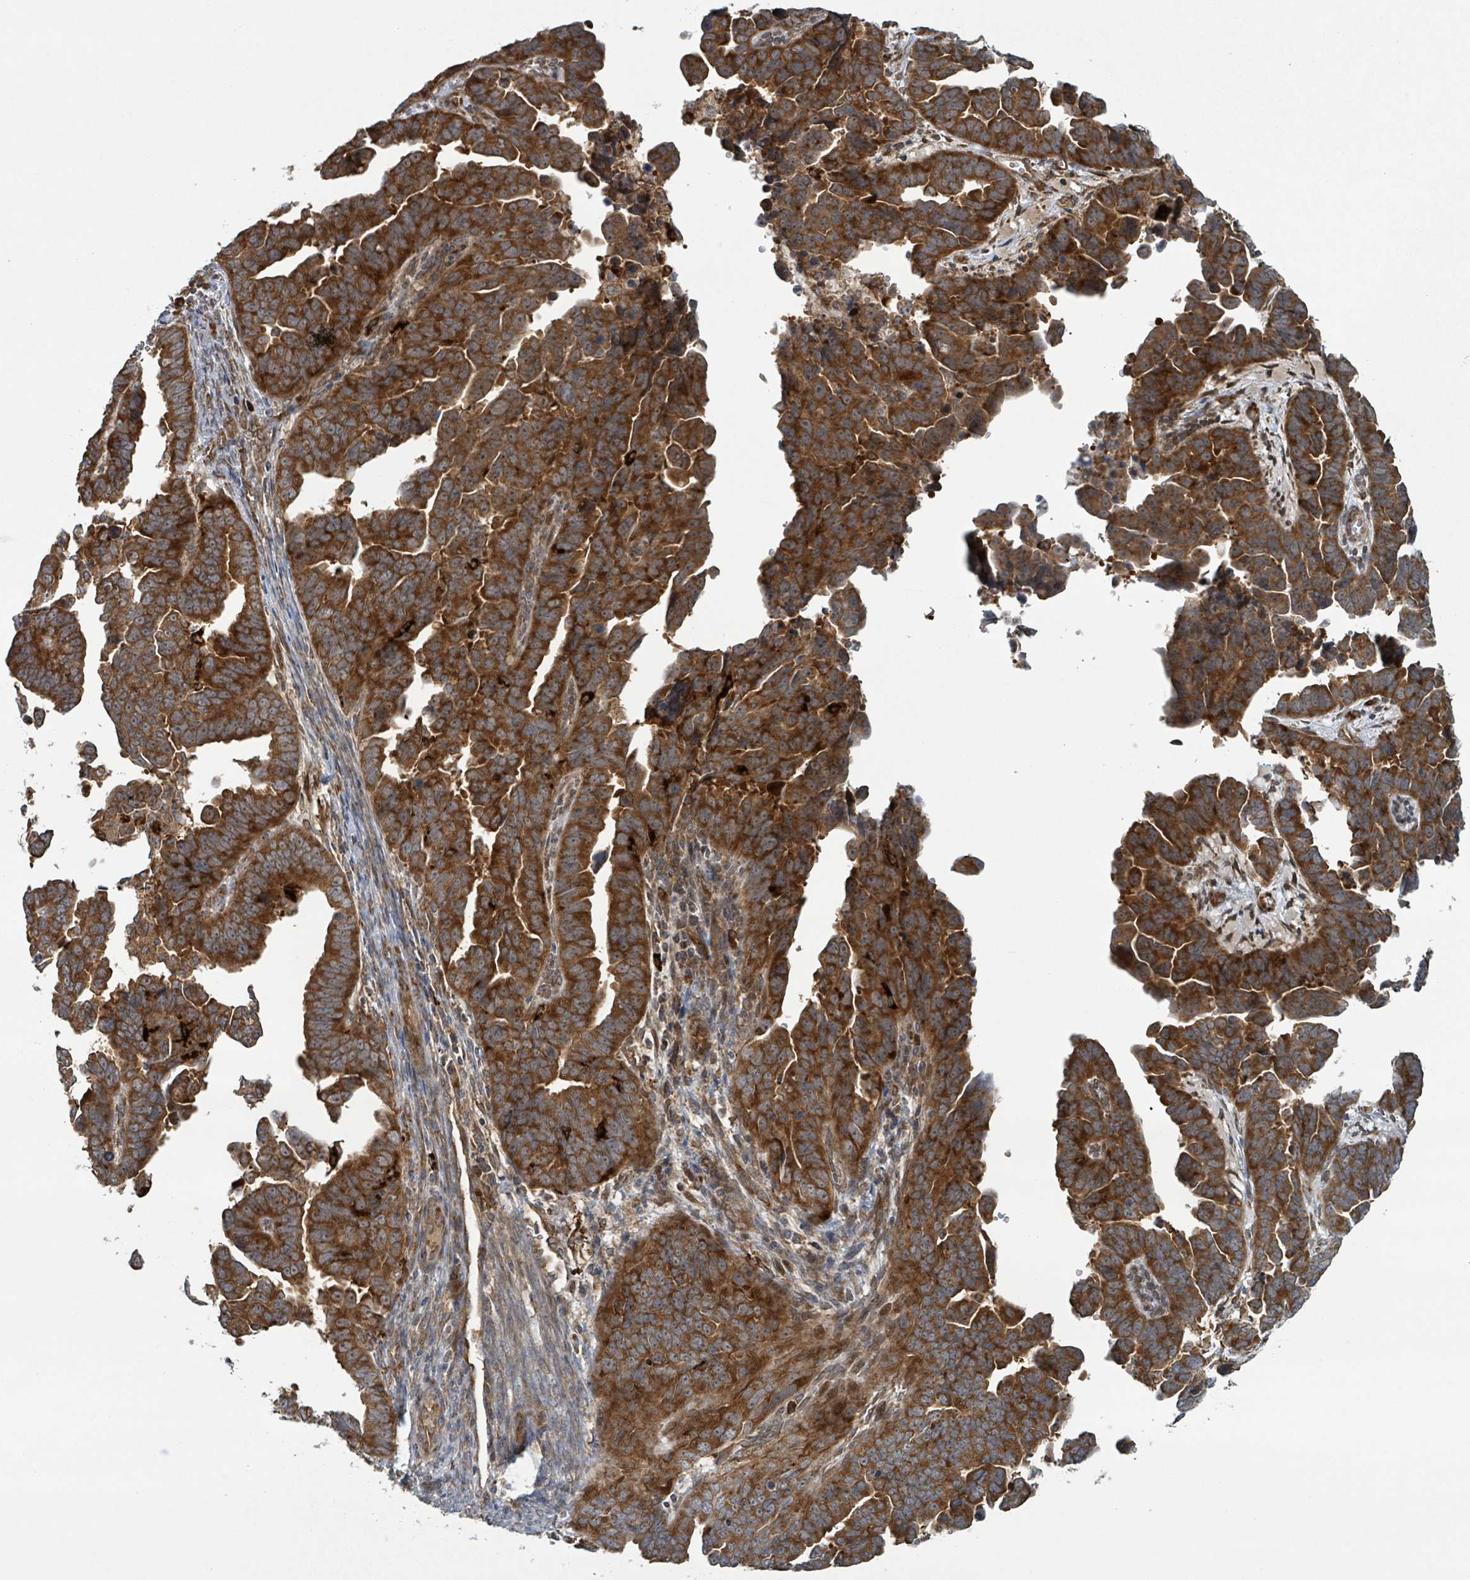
{"staining": {"intensity": "strong", "quantity": ">75%", "location": "cytoplasmic/membranous"}, "tissue": "endometrial cancer", "cell_type": "Tumor cells", "image_type": "cancer", "snomed": [{"axis": "morphology", "description": "Adenocarcinoma, NOS"}, {"axis": "topography", "description": "Endometrium"}], "caption": "Immunohistochemical staining of human endometrial adenocarcinoma displays high levels of strong cytoplasmic/membranous positivity in about >75% of tumor cells.", "gene": "OR51E1", "patient": {"sex": "female", "age": 75}}